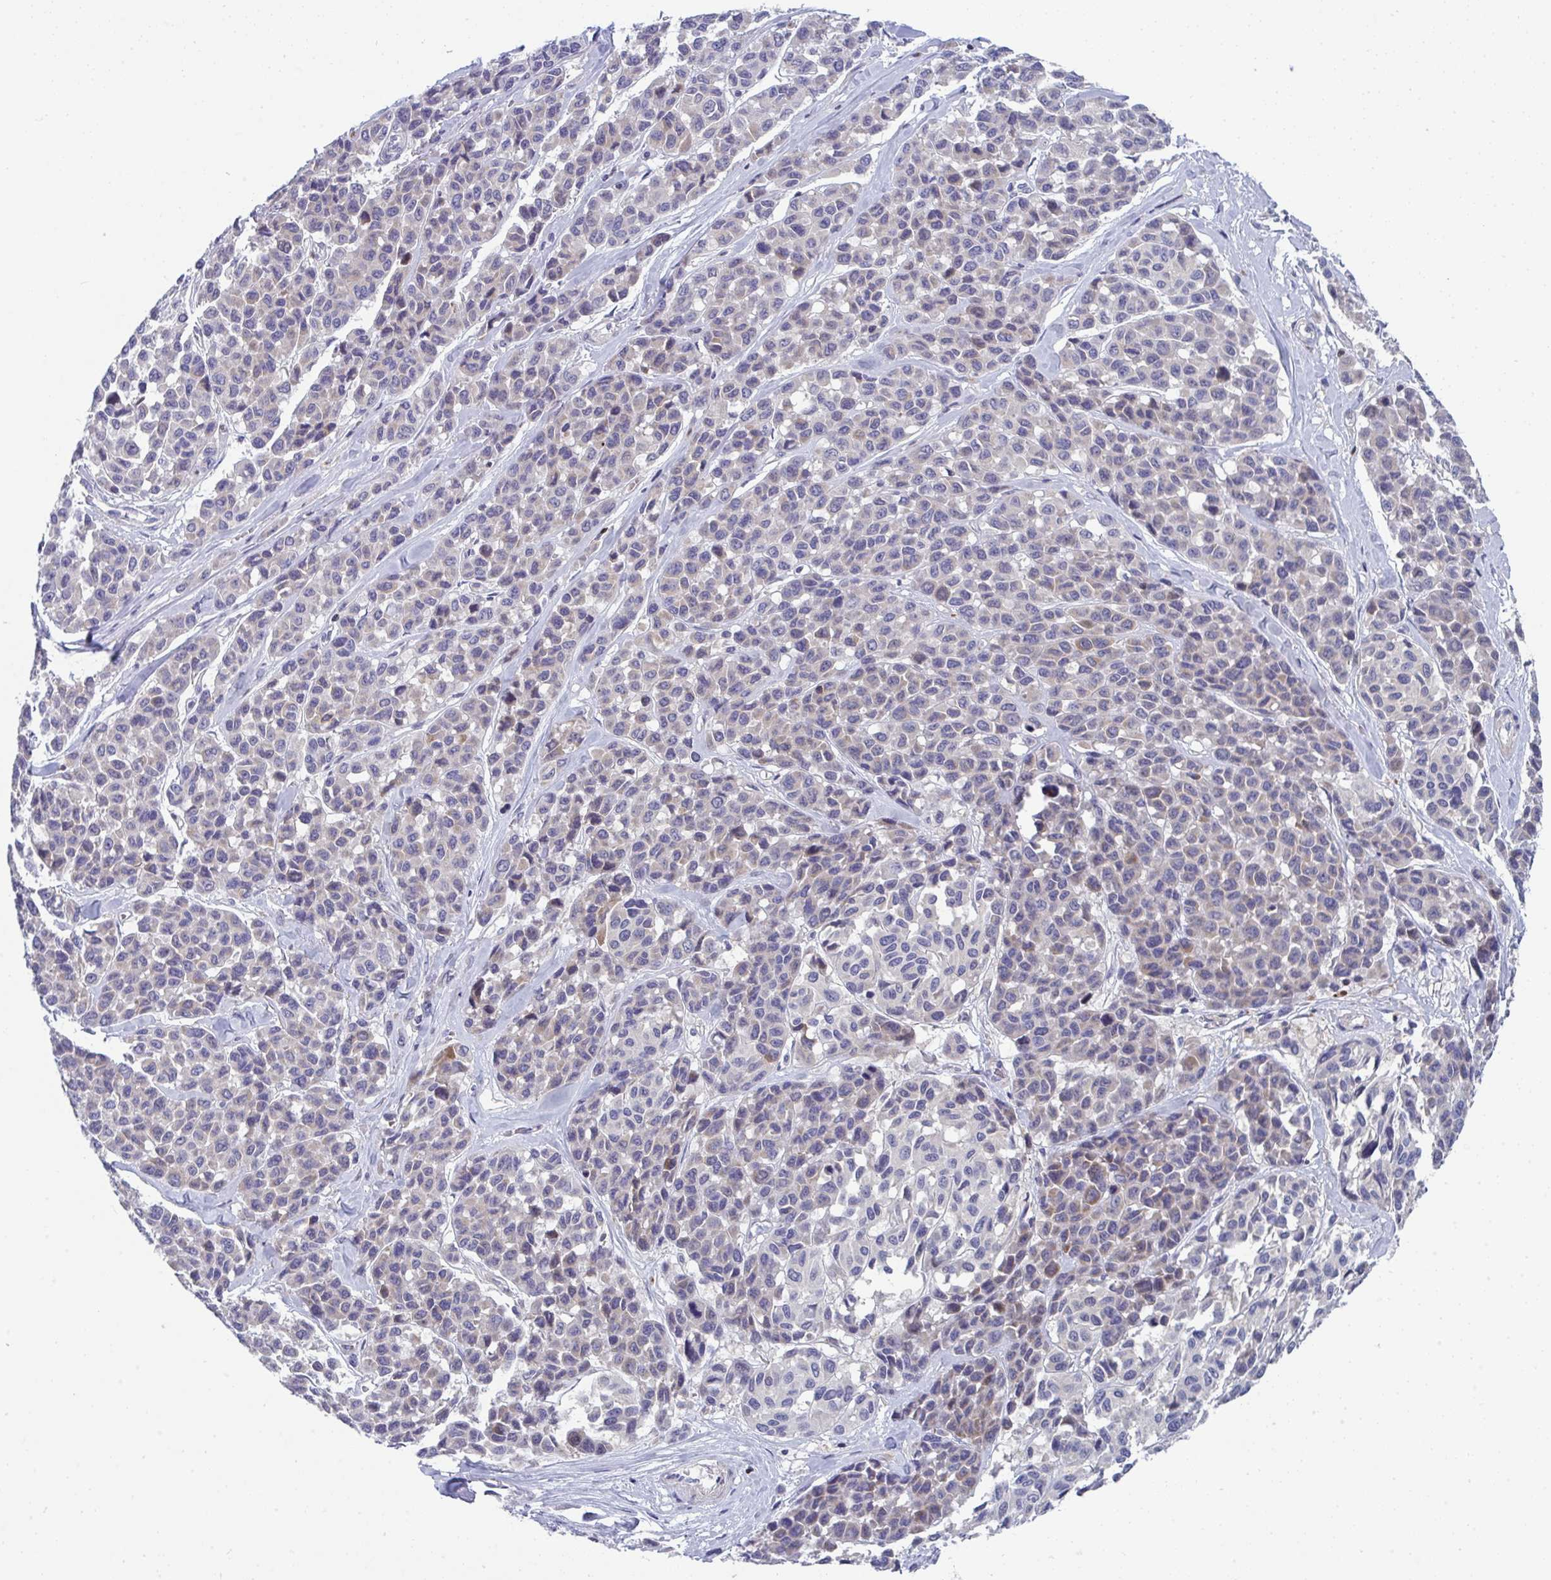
{"staining": {"intensity": "weak", "quantity": "<25%", "location": "cytoplasmic/membranous"}, "tissue": "melanoma", "cell_type": "Tumor cells", "image_type": "cancer", "snomed": [{"axis": "morphology", "description": "Malignant melanoma, NOS"}, {"axis": "topography", "description": "Skin"}], "caption": "Histopathology image shows no protein expression in tumor cells of melanoma tissue.", "gene": "AOC2", "patient": {"sex": "female", "age": 66}}